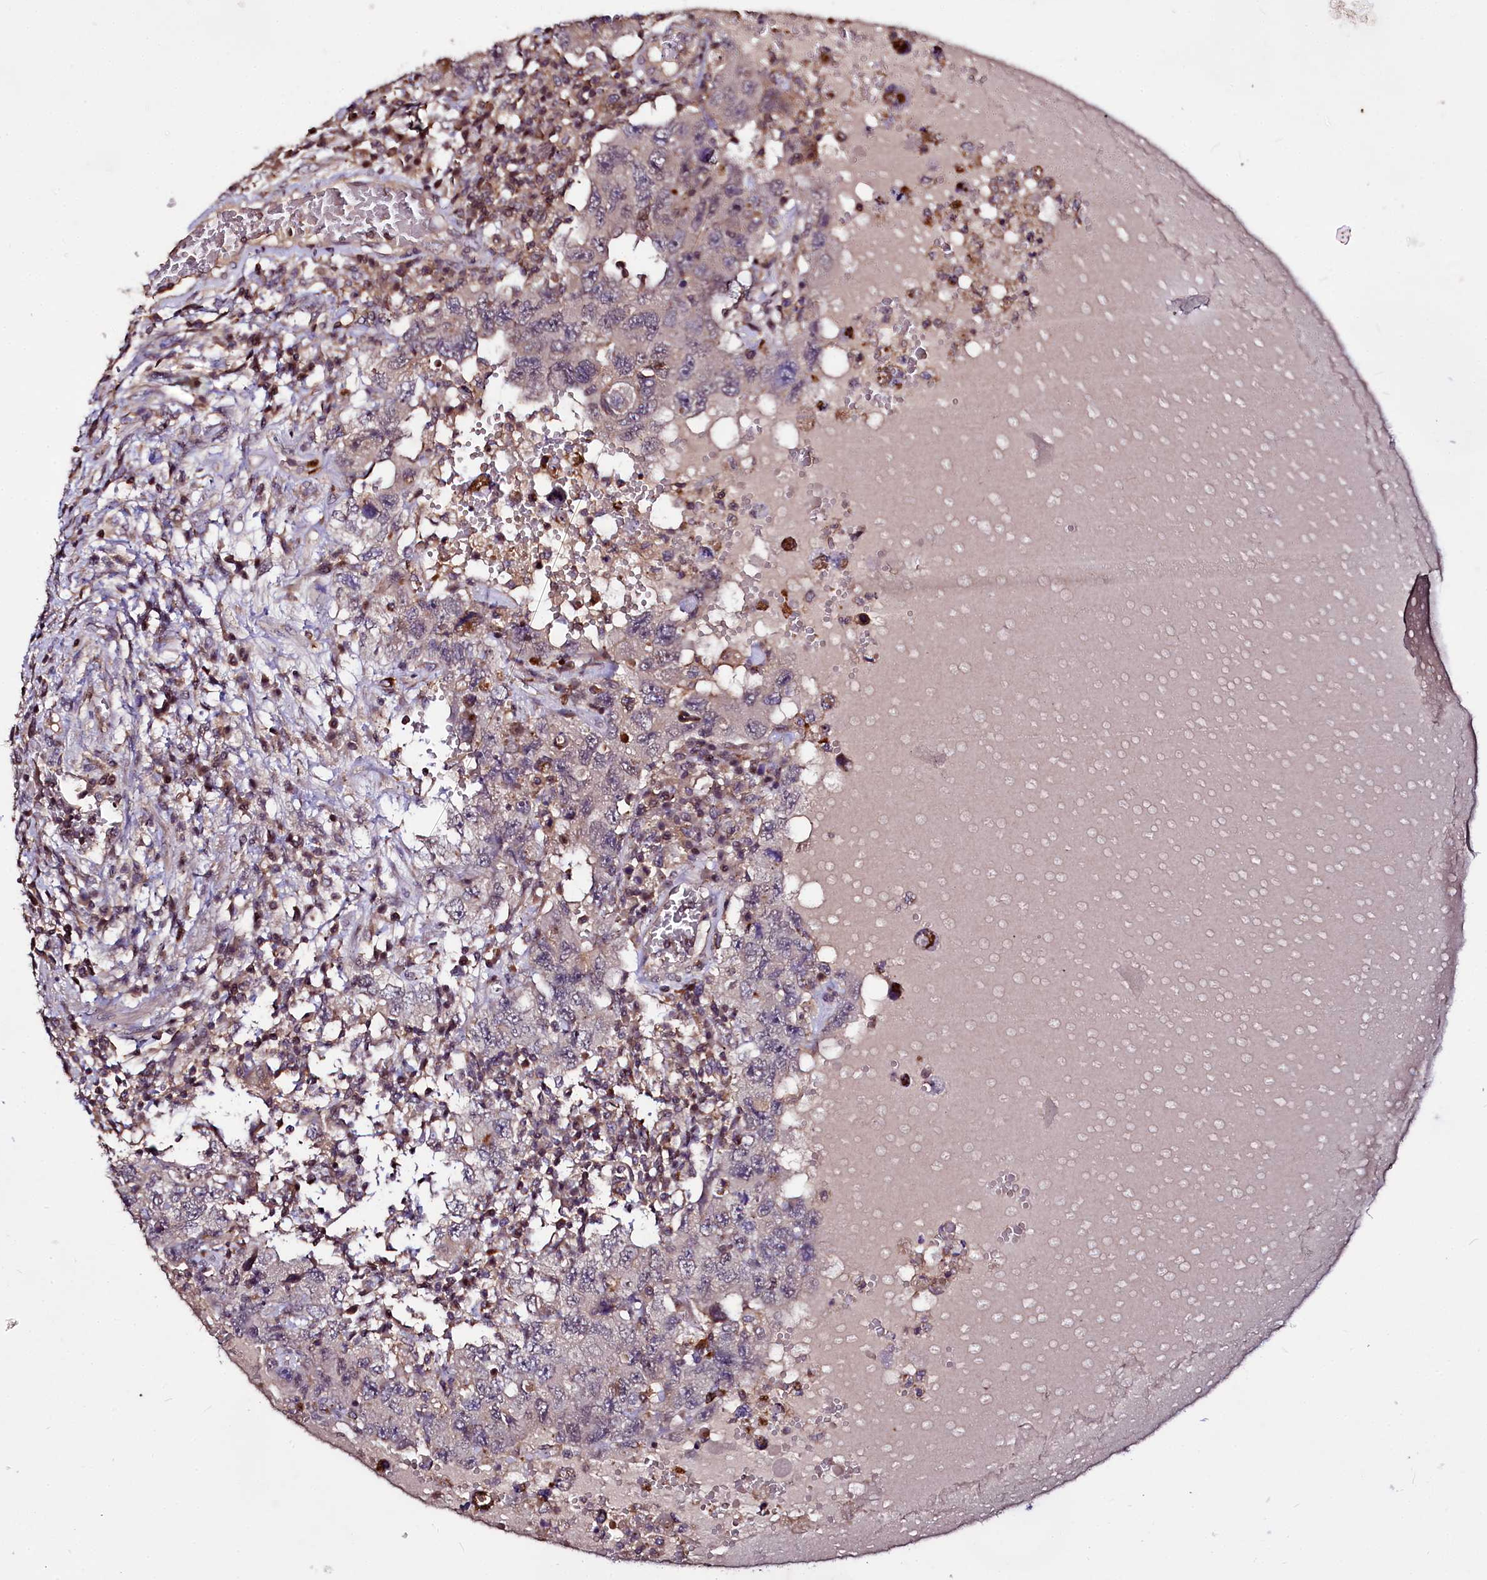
{"staining": {"intensity": "negative", "quantity": "none", "location": "none"}, "tissue": "testis cancer", "cell_type": "Tumor cells", "image_type": "cancer", "snomed": [{"axis": "morphology", "description": "Carcinoma, Embryonal, NOS"}, {"axis": "topography", "description": "Testis"}], "caption": "There is no significant staining in tumor cells of testis cancer (embryonal carcinoma). (DAB immunohistochemistry visualized using brightfield microscopy, high magnification).", "gene": "ATG101", "patient": {"sex": "male", "age": 26}}